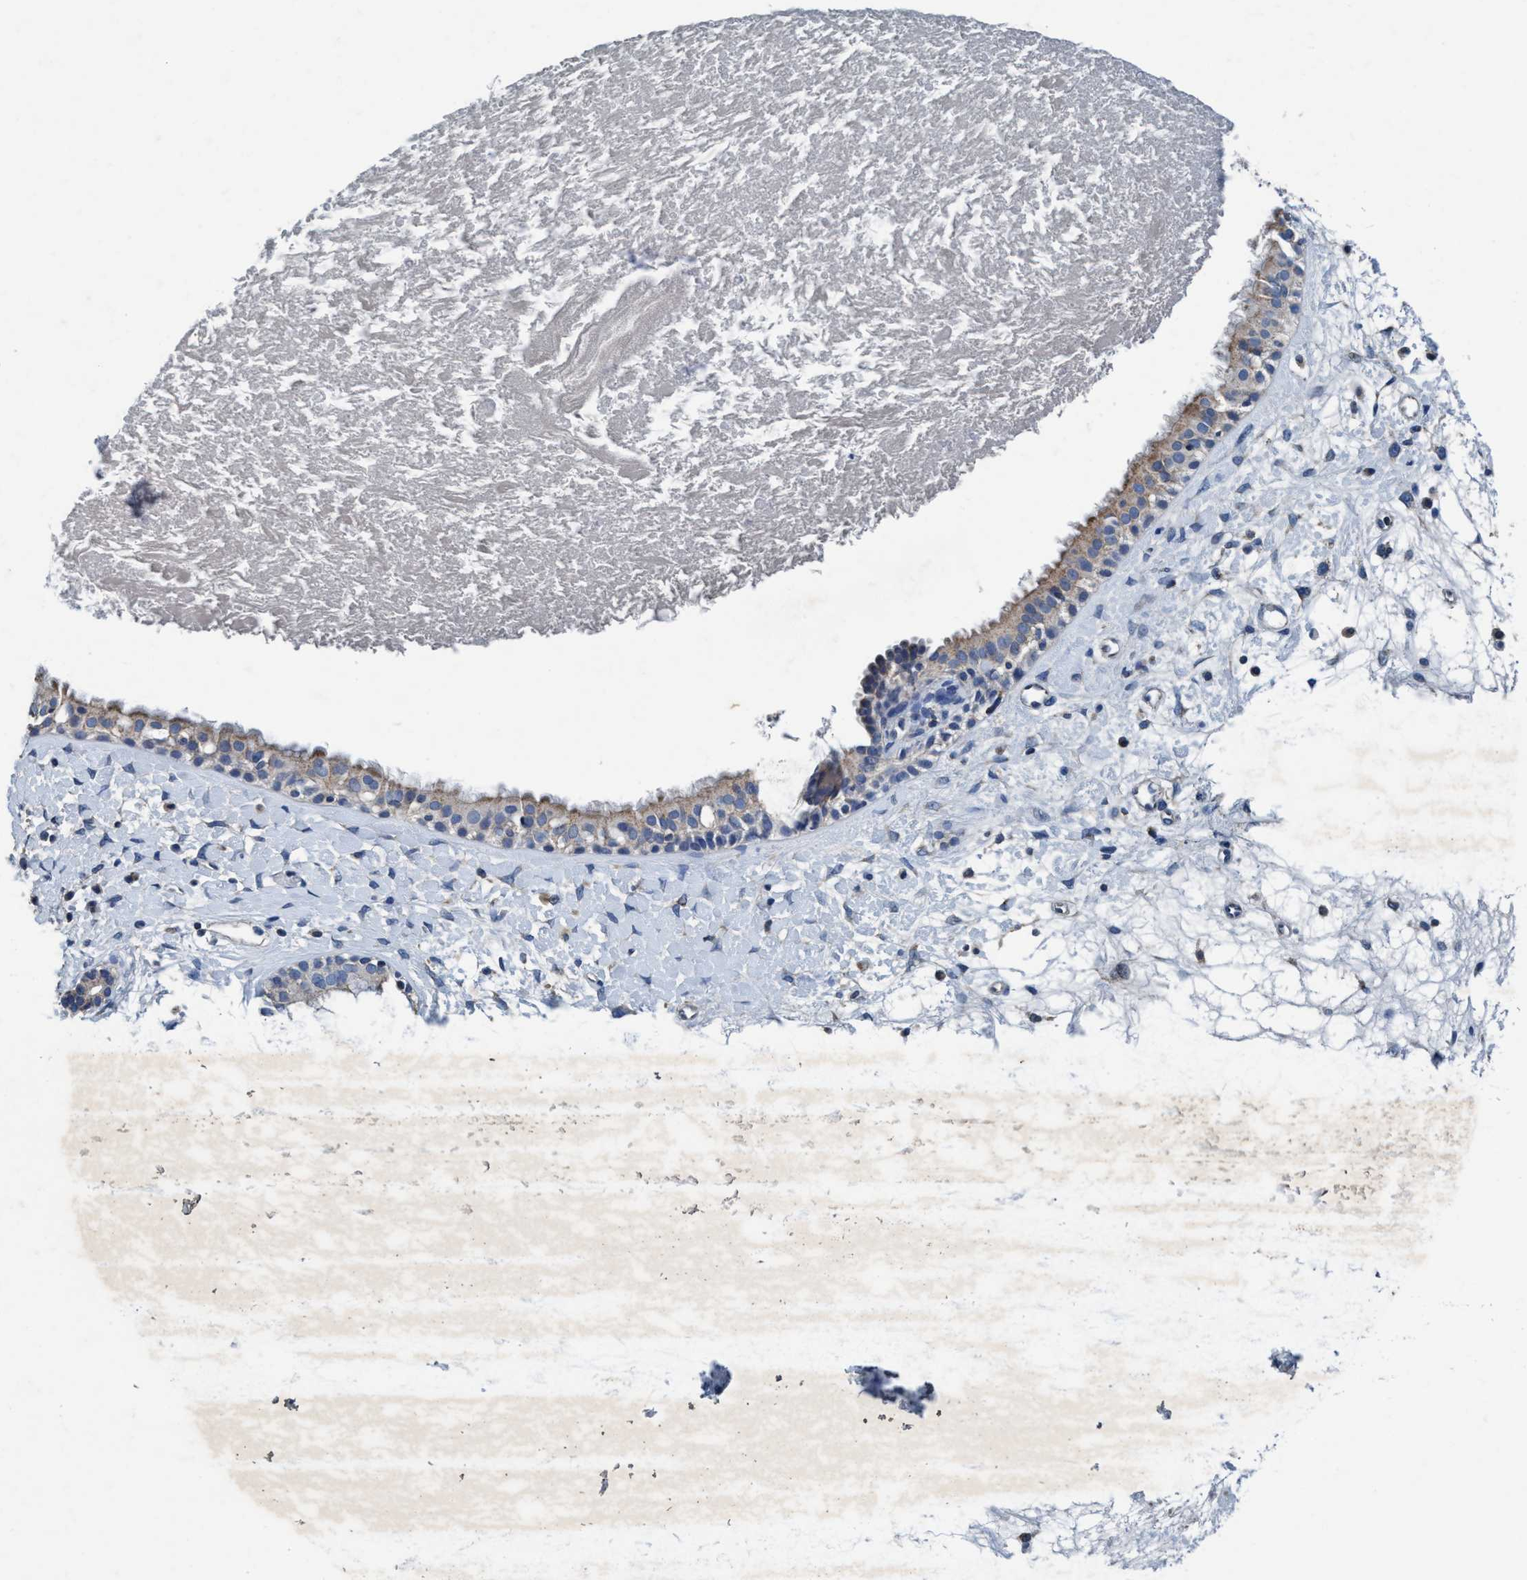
{"staining": {"intensity": "weak", "quantity": "25%-75%", "location": "cytoplasmic/membranous"}, "tissue": "nasopharynx", "cell_type": "Respiratory epithelial cells", "image_type": "normal", "snomed": [{"axis": "morphology", "description": "Normal tissue, NOS"}, {"axis": "topography", "description": "Nasopharynx"}], "caption": "High-power microscopy captured an immunohistochemistry (IHC) histopathology image of benign nasopharynx, revealing weak cytoplasmic/membranous expression in about 25%-75% of respiratory epithelial cells.", "gene": "ANKFN1", "patient": {"sex": "male", "age": 22}}